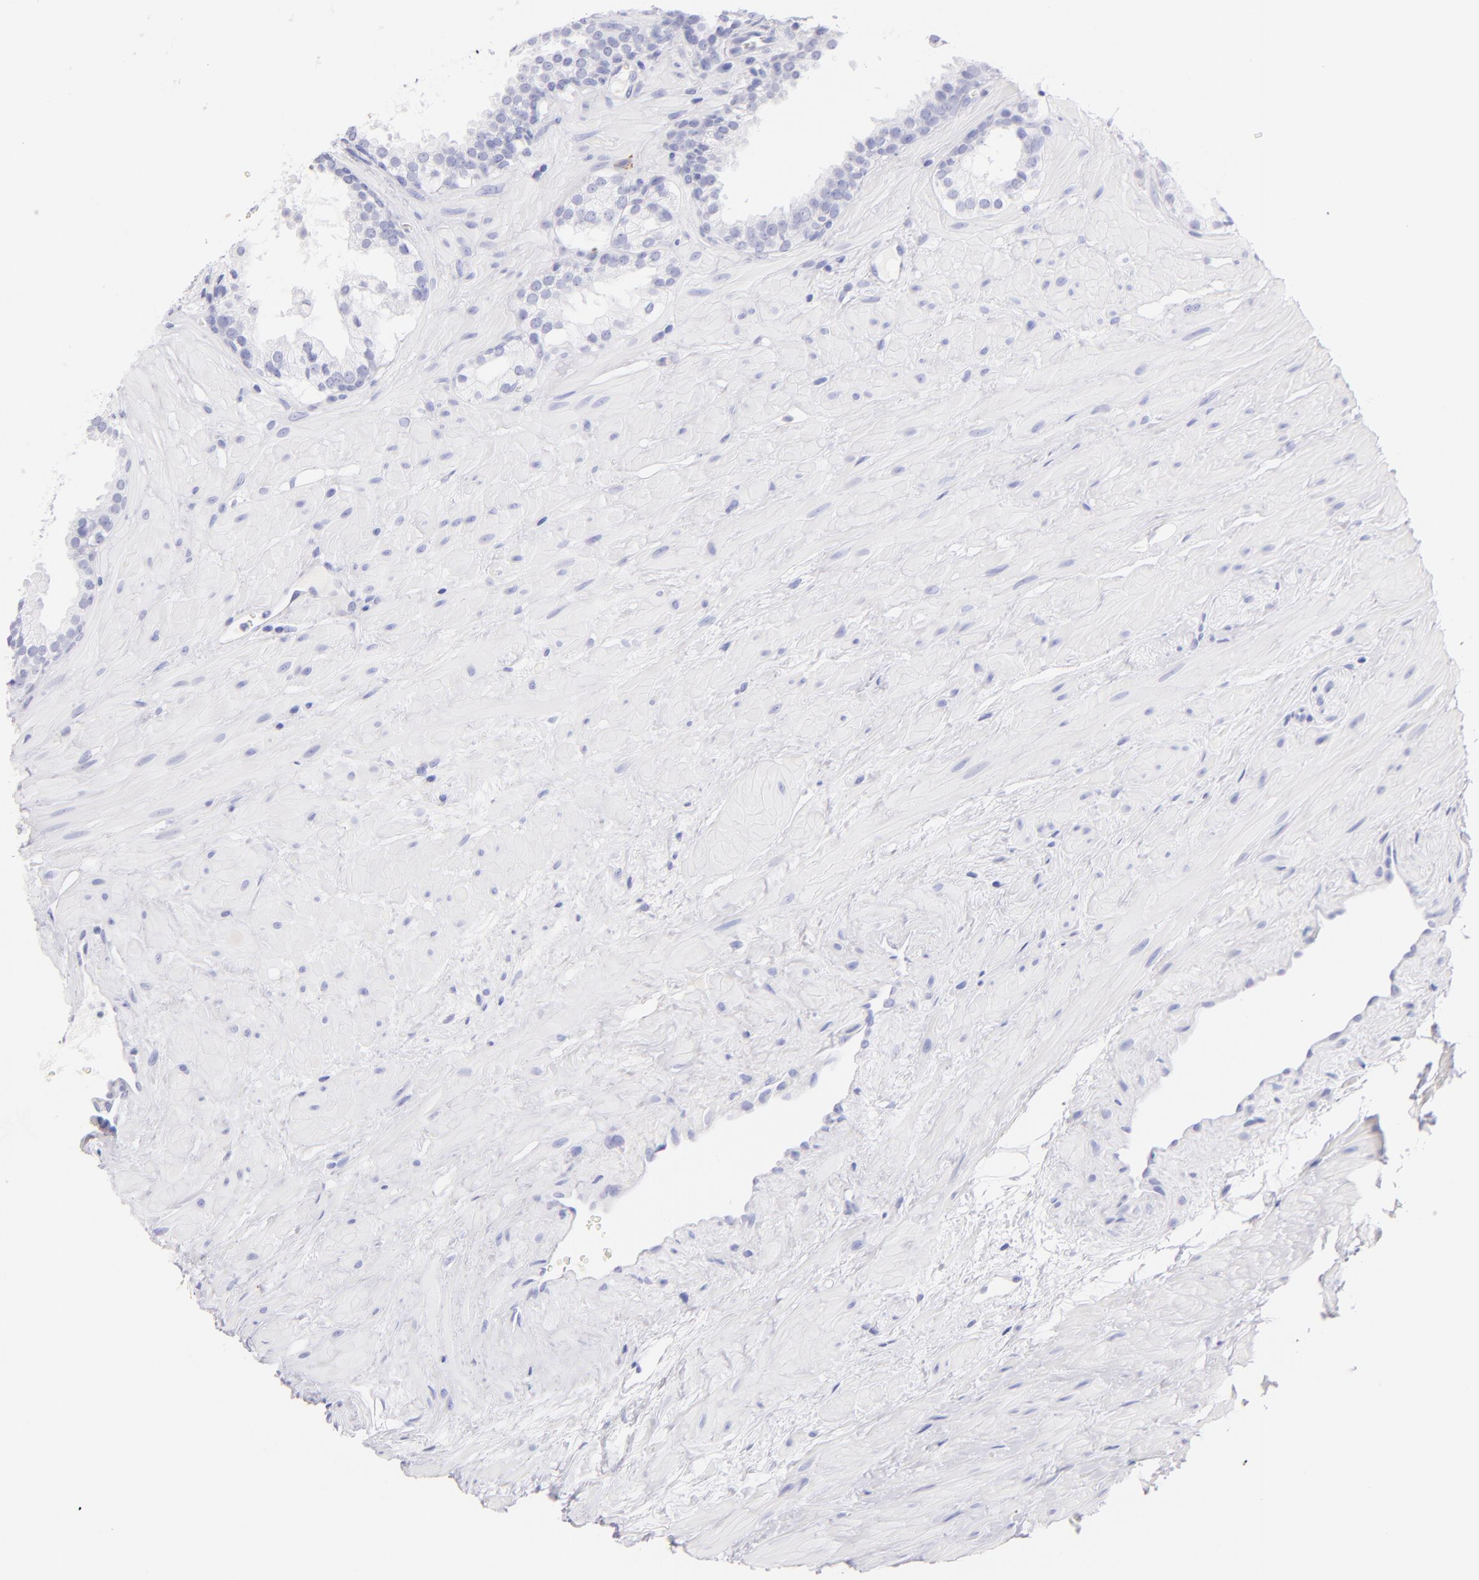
{"staining": {"intensity": "negative", "quantity": "none", "location": "none"}, "tissue": "prostate cancer", "cell_type": "Tumor cells", "image_type": "cancer", "snomed": [{"axis": "morphology", "description": "Adenocarcinoma, Low grade"}, {"axis": "topography", "description": "Prostate"}], "caption": "The micrograph displays no significant expression in tumor cells of adenocarcinoma (low-grade) (prostate).", "gene": "SDC1", "patient": {"sex": "male", "age": 57}}